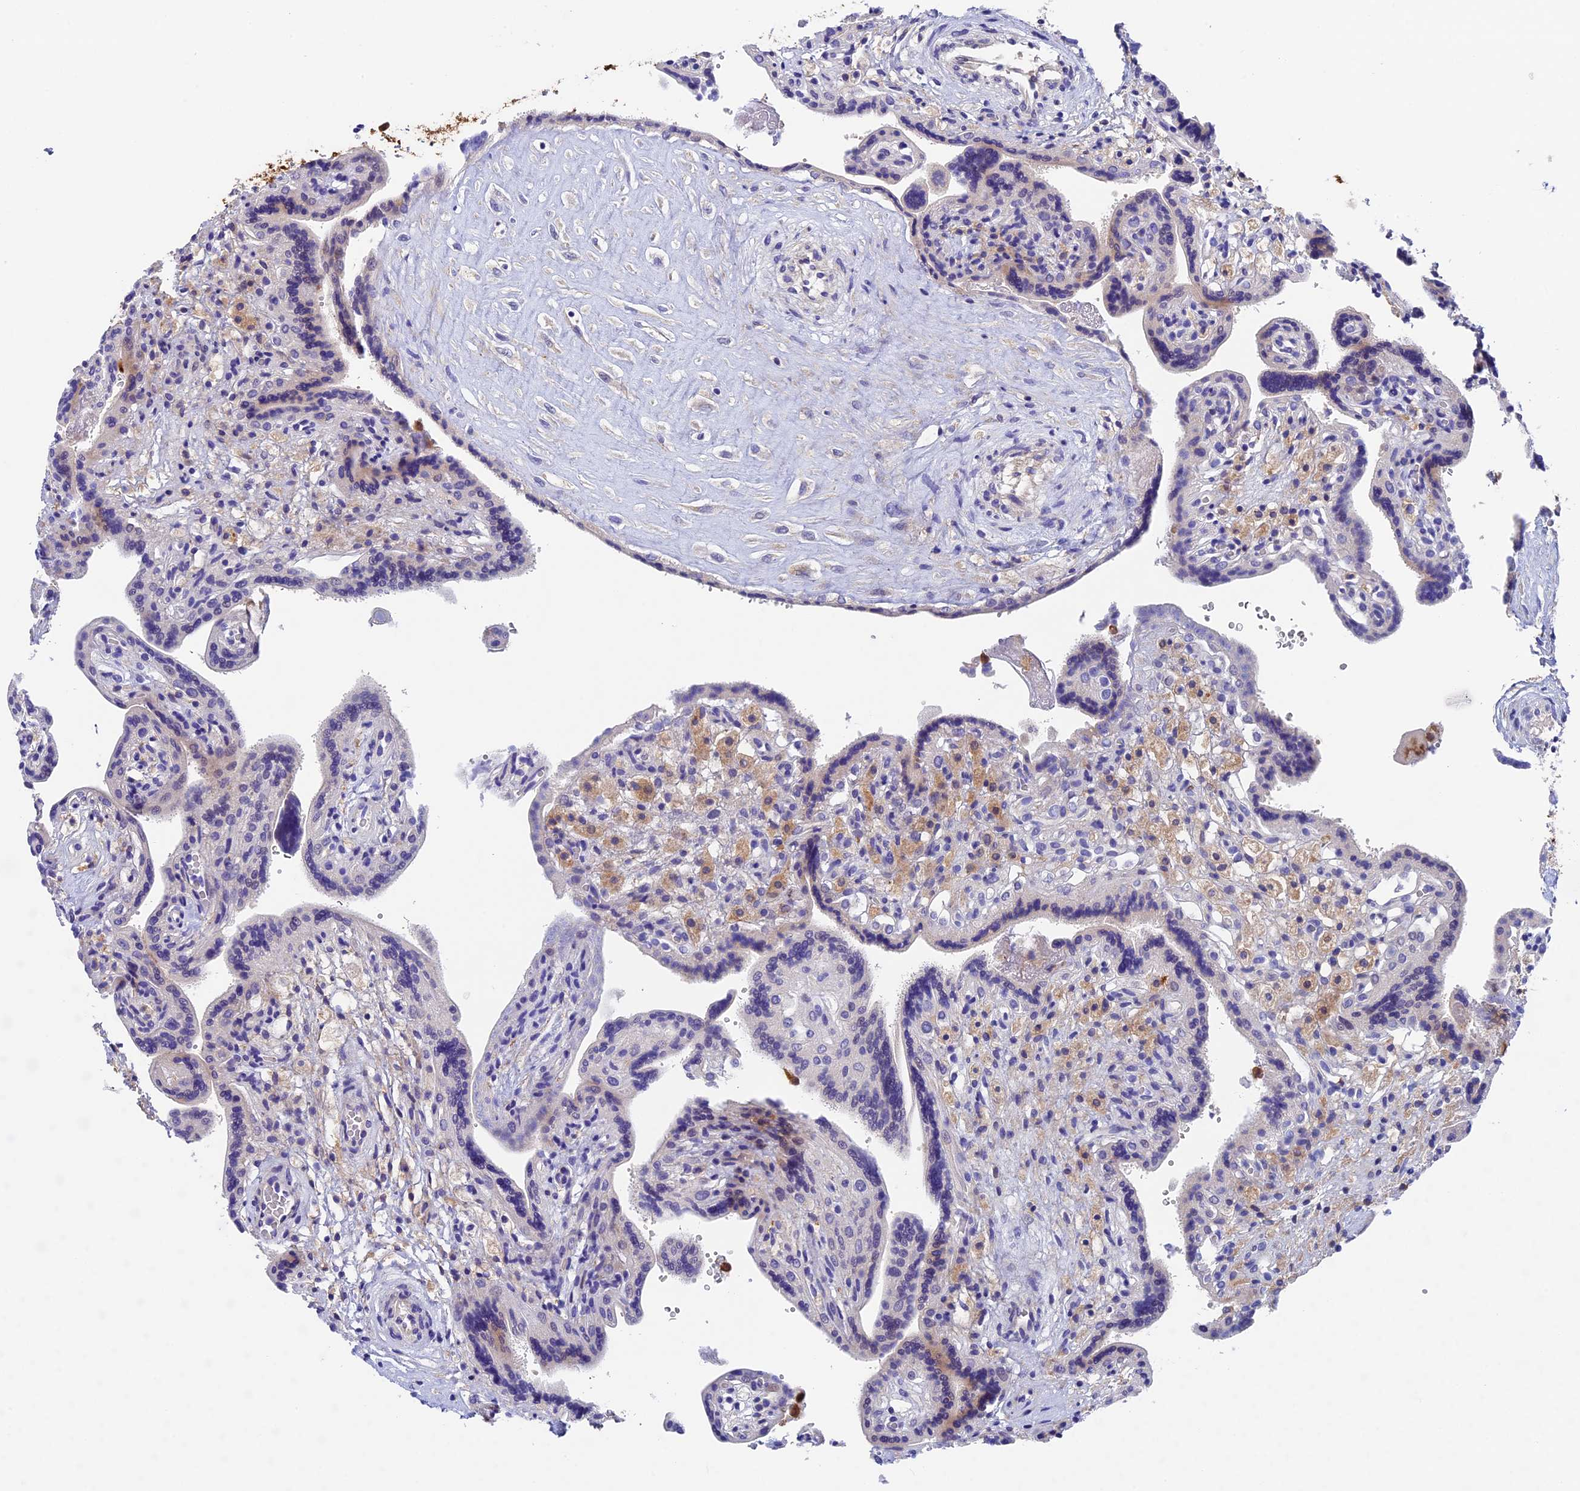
{"staining": {"intensity": "negative", "quantity": "none", "location": "none"}, "tissue": "placenta", "cell_type": "Decidual cells", "image_type": "normal", "snomed": [{"axis": "morphology", "description": "Normal tissue, NOS"}, {"axis": "topography", "description": "Placenta"}], "caption": "Decidual cells are negative for protein expression in unremarkable human placenta. (Stains: DAB (3,3'-diaminobenzidine) immunohistochemistry with hematoxylin counter stain, Microscopy: brightfield microscopy at high magnification).", "gene": "ADAT1", "patient": {"sex": "female", "age": 37}}